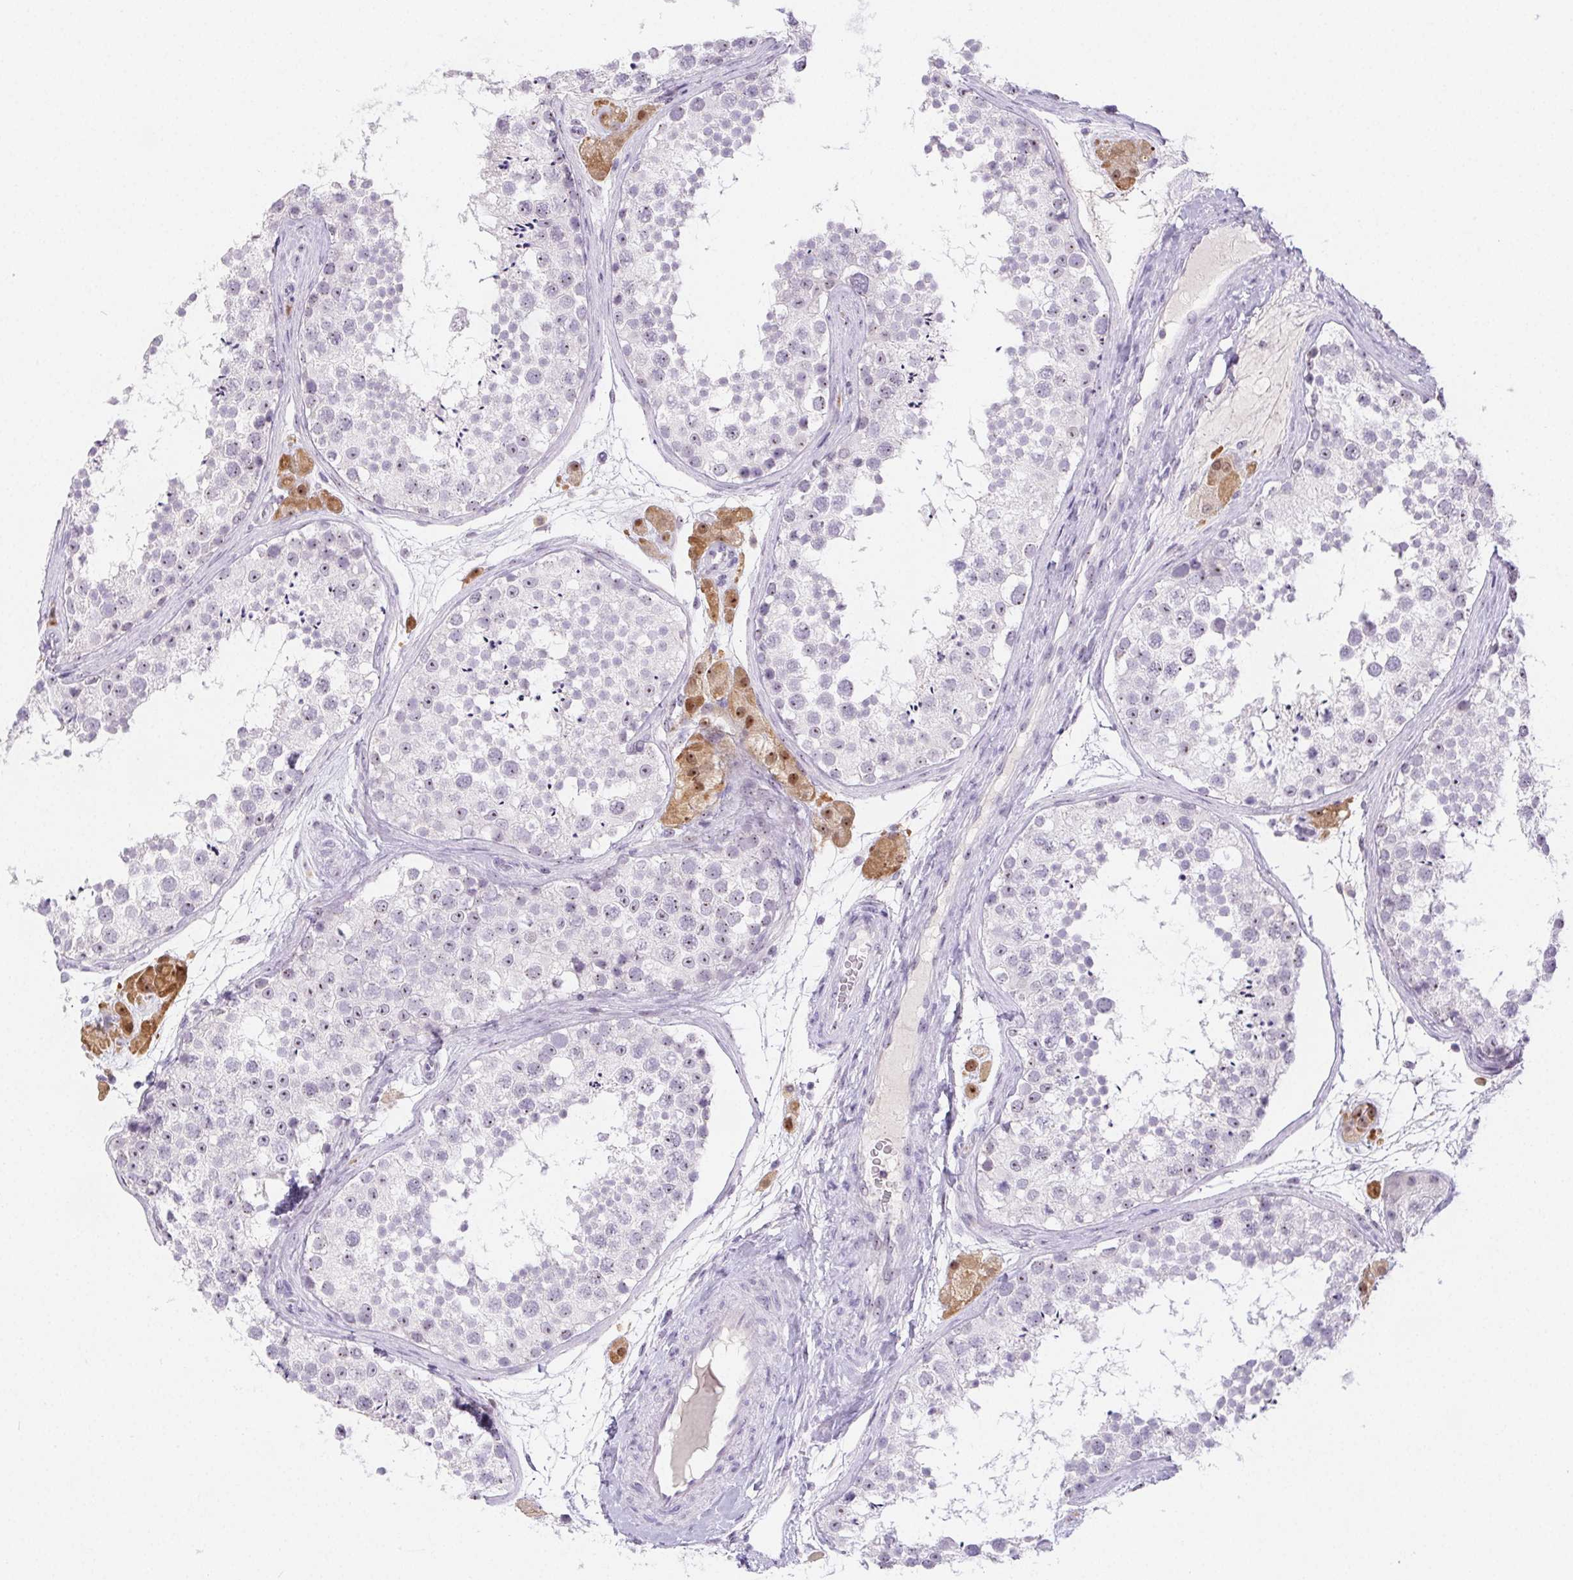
{"staining": {"intensity": "negative", "quantity": "none", "location": "none"}, "tissue": "testis", "cell_type": "Cells in seminiferous ducts", "image_type": "normal", "snomed": [{"axis": "morphology", "description": "Normal tissue, NOS"}, {"axis": "topography", "description": "Testis"}], "caption": "Immunohistochemical staining of benign human testis reveals no significant expression in cells in seminiferous ducts. (Stains: DAB (3,3'-diaminobenzidine) IHC with hematoxylin counter stain, Microscopy: brightfield microscopy at high magnification).", "gene": "ST8SIA3", "patient": {"sex": "male", "age": 41}}